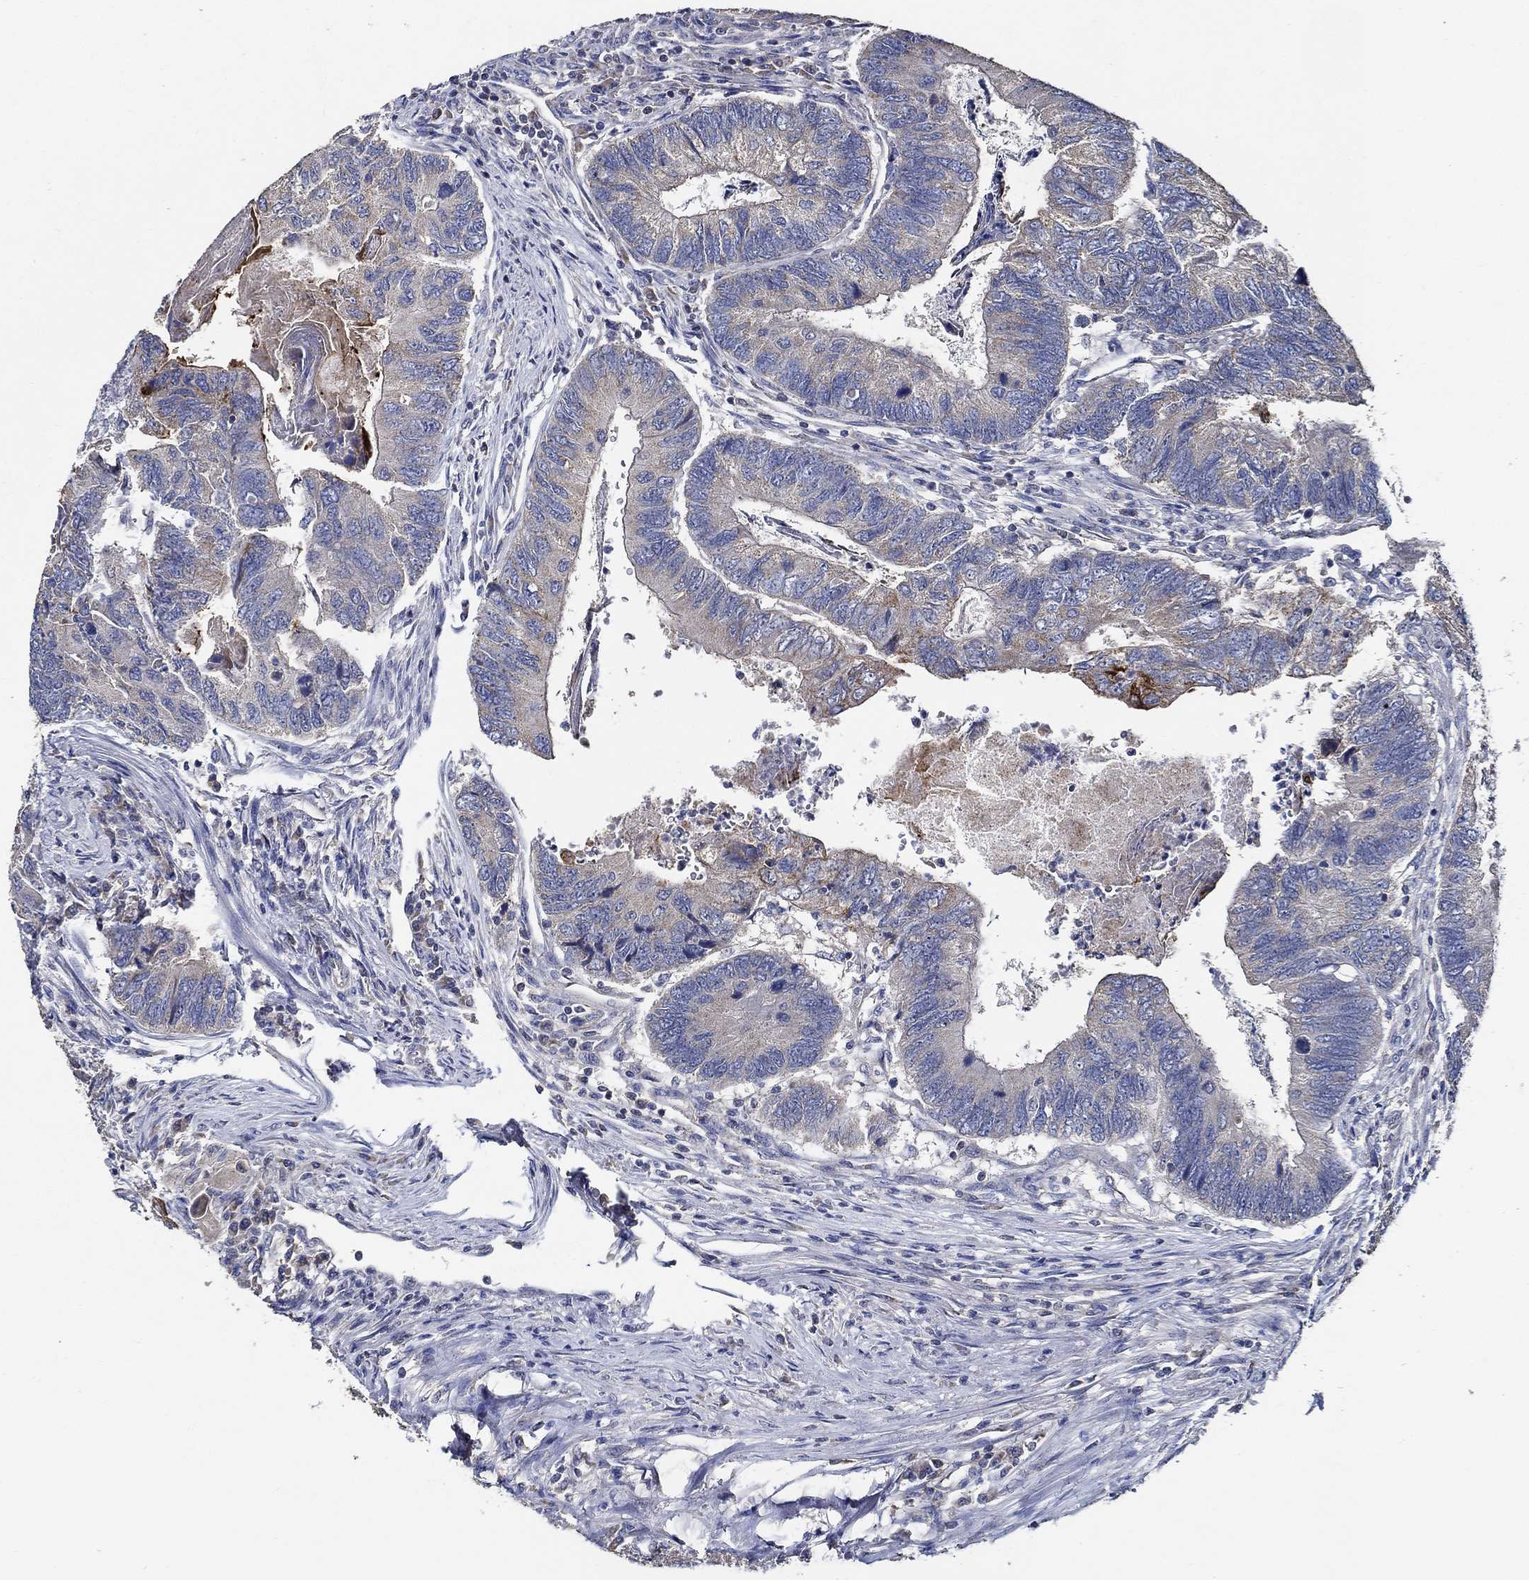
{"staining": {"intensity": "weak", "quantity": "25%-75%", "location": "cytoplasmic/membranous"}, "tissue": "colorectal cancer", "cell_type": "Tumor cells", "image_type": "cancer", "snomed": [{"axis": "morphology", "description": "Adenocarcinoma, NOS"}, {"axis": "topography", "description": "Colon"}], "caption": "Colorectal cancer stained with DAB (3,3'-diaminobenzidine) IHC exhibits low levels of weak cytoplasmic/membranous expression in approximately 25%-75% of tumor cells.", "gene": "WDR53", "patient": {"sex": "female", "age": 67}}